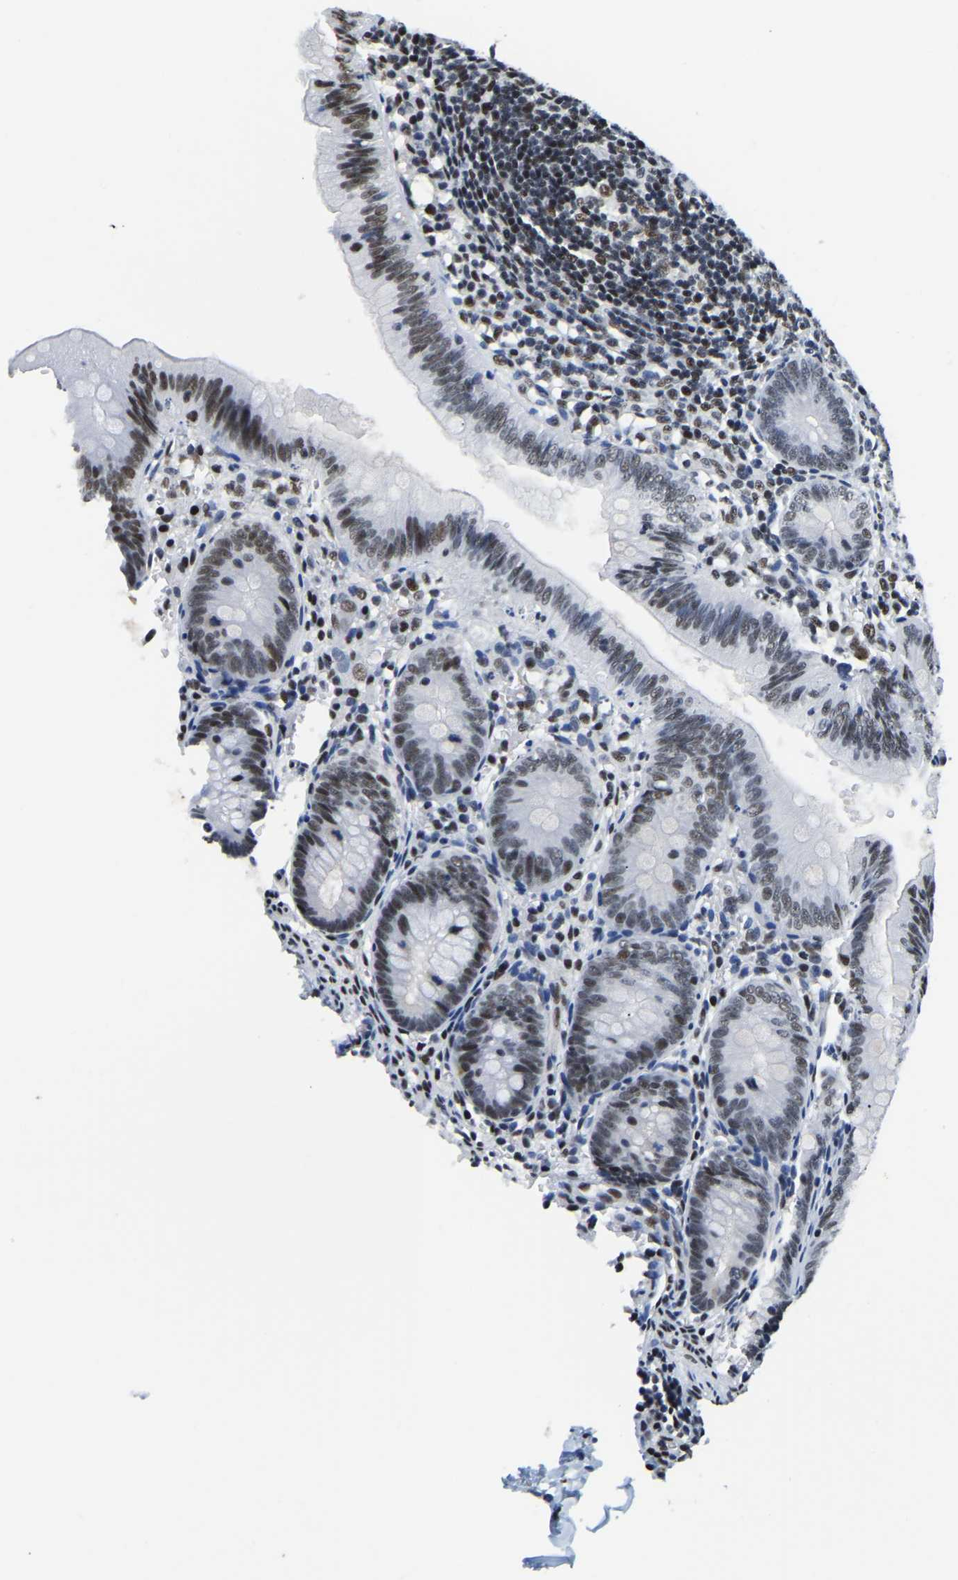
{"staining": {"intensity": "moderate", "quantity": "25%-75%", "location": "nuclear"}, "tissue": "appendix", "cell_type": "Glandular cells", "image_type": "normal", "snomed": [{"axis": "morphology", "description": "Normal tissue, NOS"}, {"axis": "topography", "description": "Appendix"}], "caption": "An IHC image of unremarkable tissue is shown. Protein staining in brown shows moderate nuclear positivity in appendix within glandular cells.", "gene": "UBA1", "patient": {"sex": "male", "age": 1}}